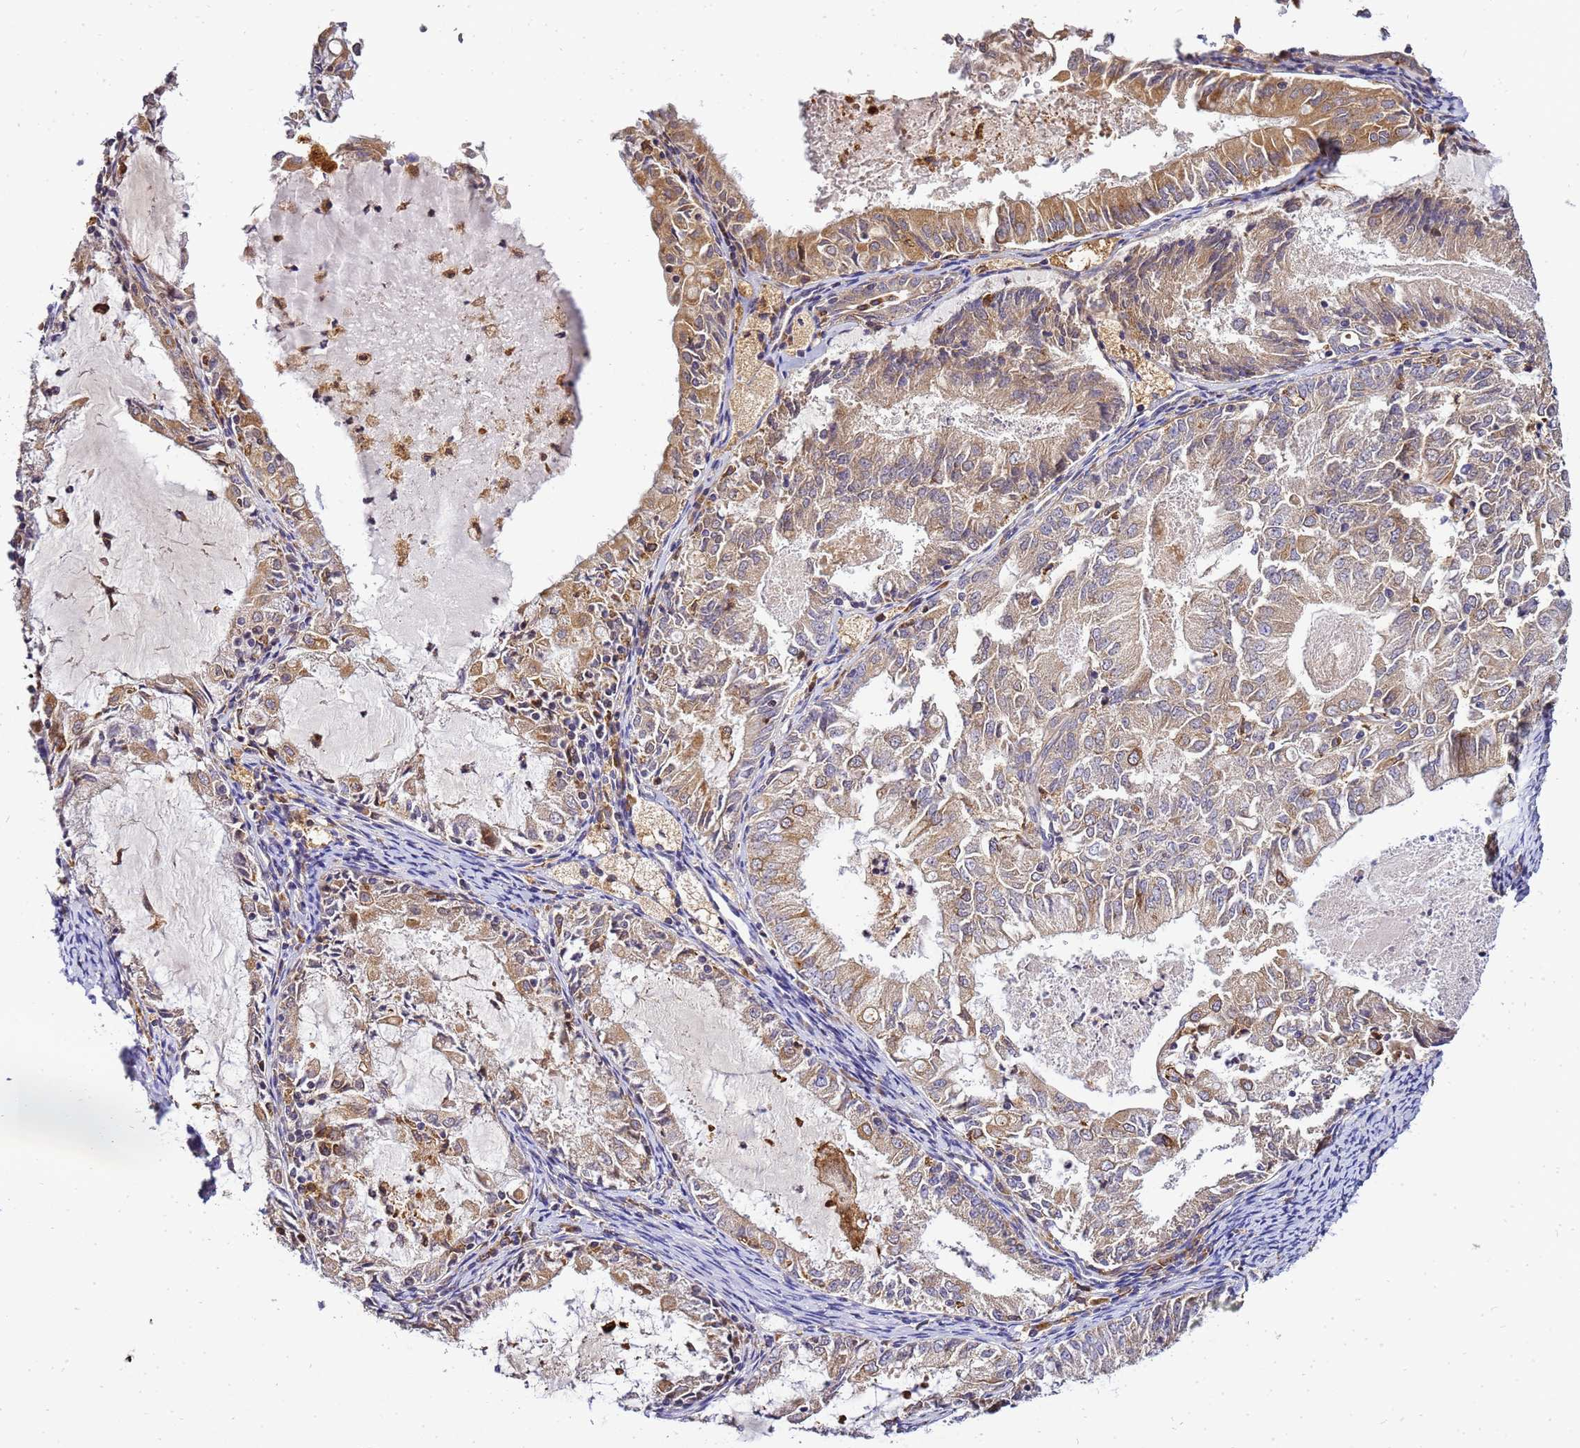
{"staining": {"intensity": "moderate", "quantity": ">75%", "location": "cytoplasmic/membranous"}, "tissue": "endometrial cancer", "cell_type": "Tumor cells", "image_type": "cancer", "snomed": [{"axis": "morphology", "description": "Adenocarcinoma, NOS"}, {"axis": "topography", "description": "Endometrium"}], "caption": "Immunohistochemical staining of human adenocarcinoma (endometrial) exhibits medium levels of moderate cytoplasmic/membranous positivity in approximately >75% of tumor cells.", "gene": "ADPGK", "patient": {"sex": "female", "age": 57}}